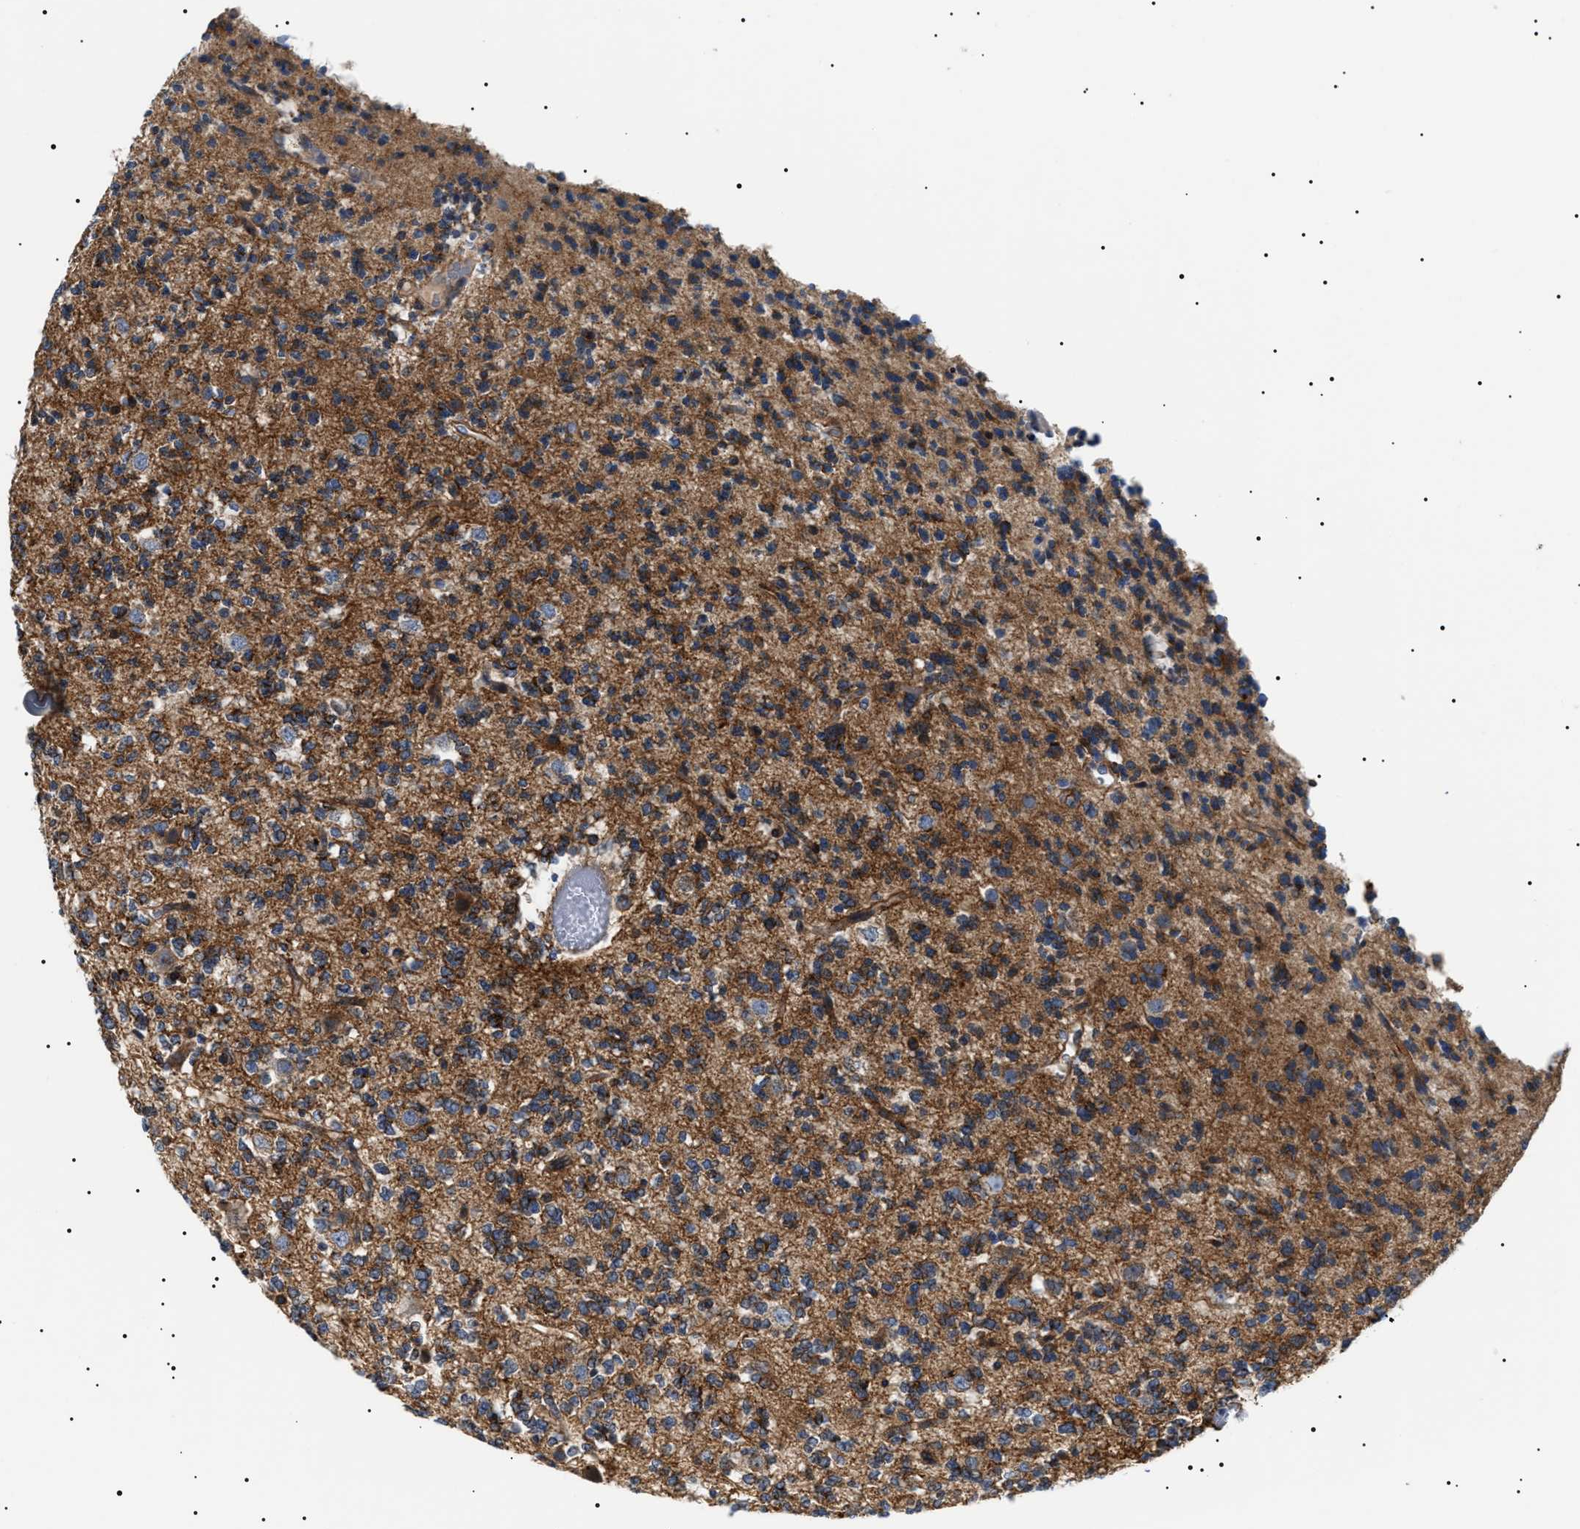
{"staining": {"intensity": "moderate", "quantity": ">75%", "location": "cytoplasmic/membranous"}, "tissue": "glioma", "cell_type": "Tumor cells", "image_type": "cancer", "snomed": [{"axis": "morphology", "description": "Glioma, malignant, Low grade"}, {"axis": "topography", "description": "Brain"}], "caption": "Tumor cells demonstrate medium levels of moderate cytoplasmic/membranous positivity in about >75% of cells in human glioma. Nuclei are stained in blue.", "gene": "TMEM222", "patient": {"sex": "male", "age": 38}}